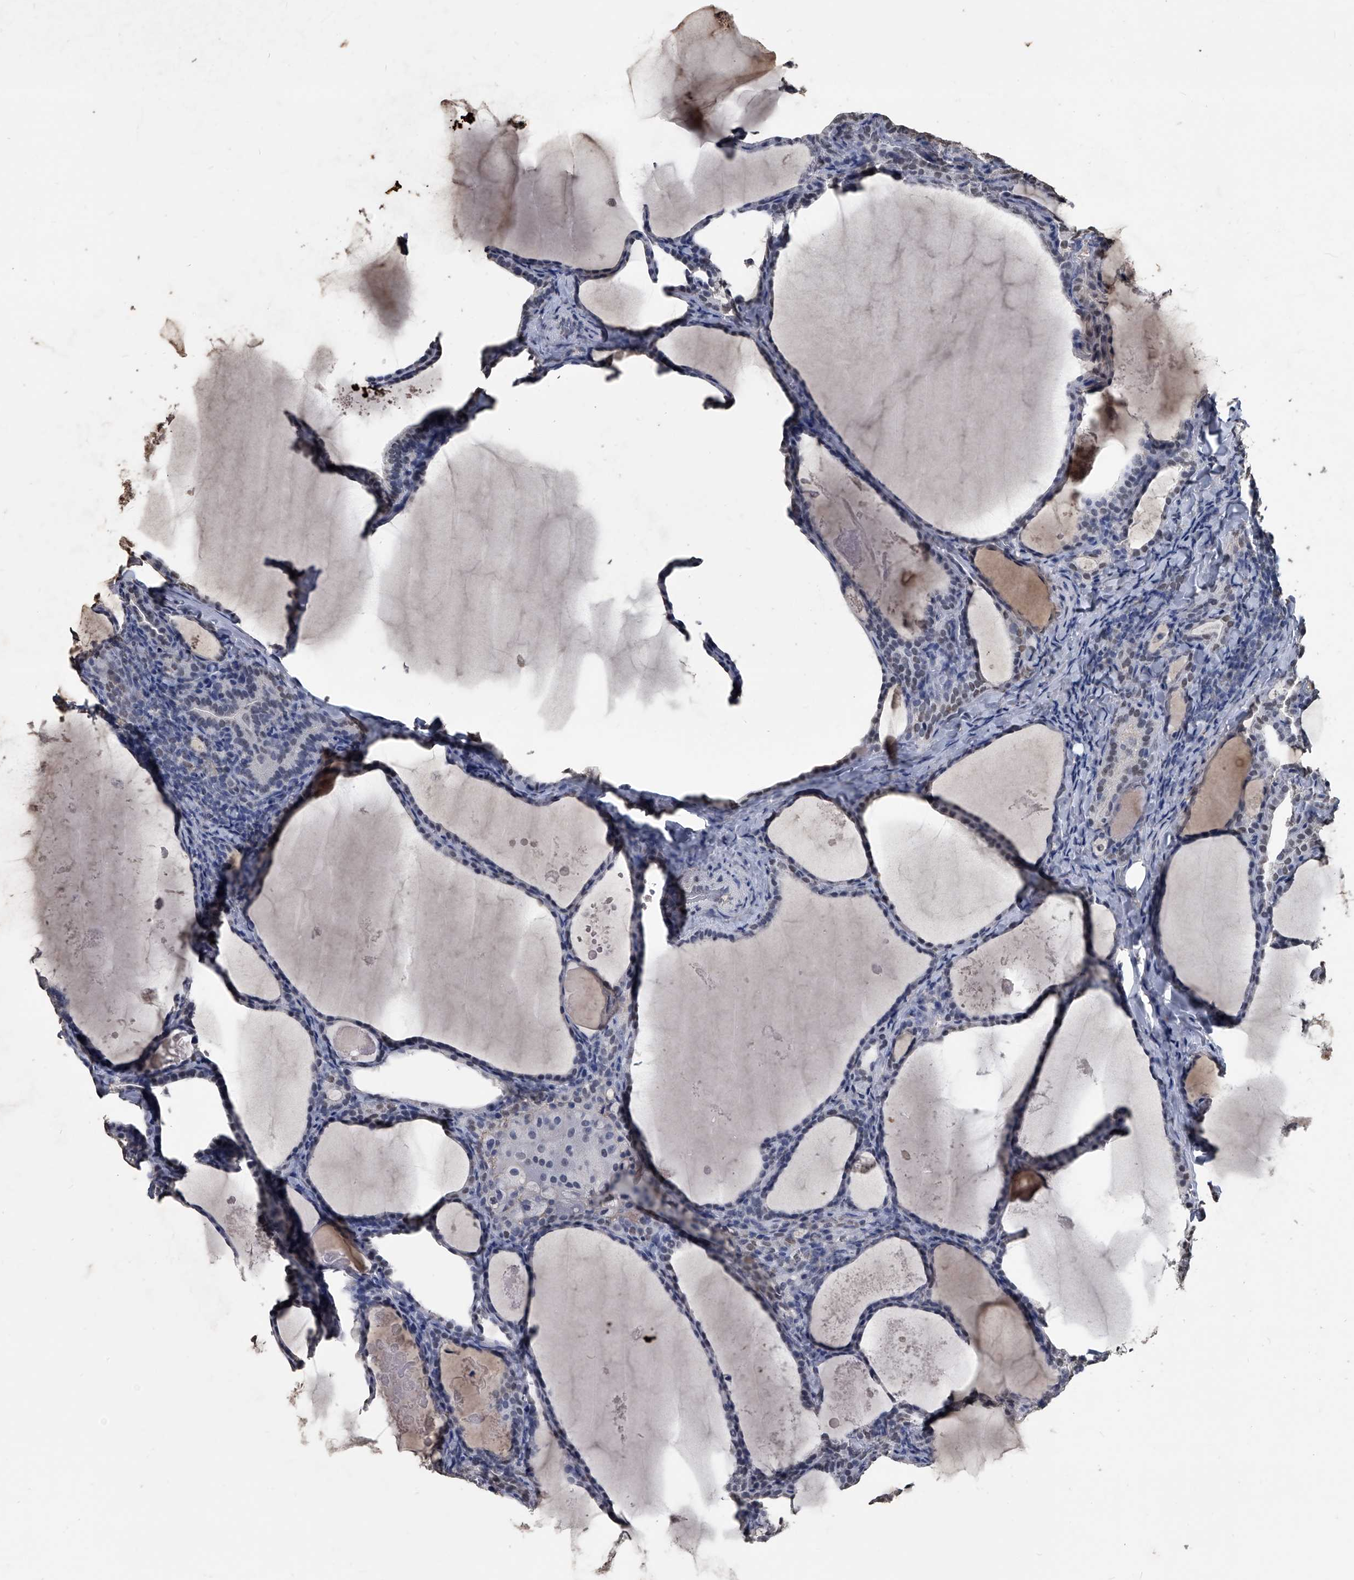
{"staining": {"intensity": "weak", "quantity": "<25%", "location": "nuclear"}, "tissue": "thyroid cancer", "cell_type": "Tumor cells", "image_type": "cancer", "snomed": [{"axis": "morphology", "description": "Papillary adenocarcinoma, NOS"}, {"axis": "topography", "description": "Thyroid gland"}], "caption": "Immunohistochemistry (IHC) of thyroid cancer displays no positivity in tumor cells.", "gene": "MATR3", "patient": {"sex": "female", "age": 42}}